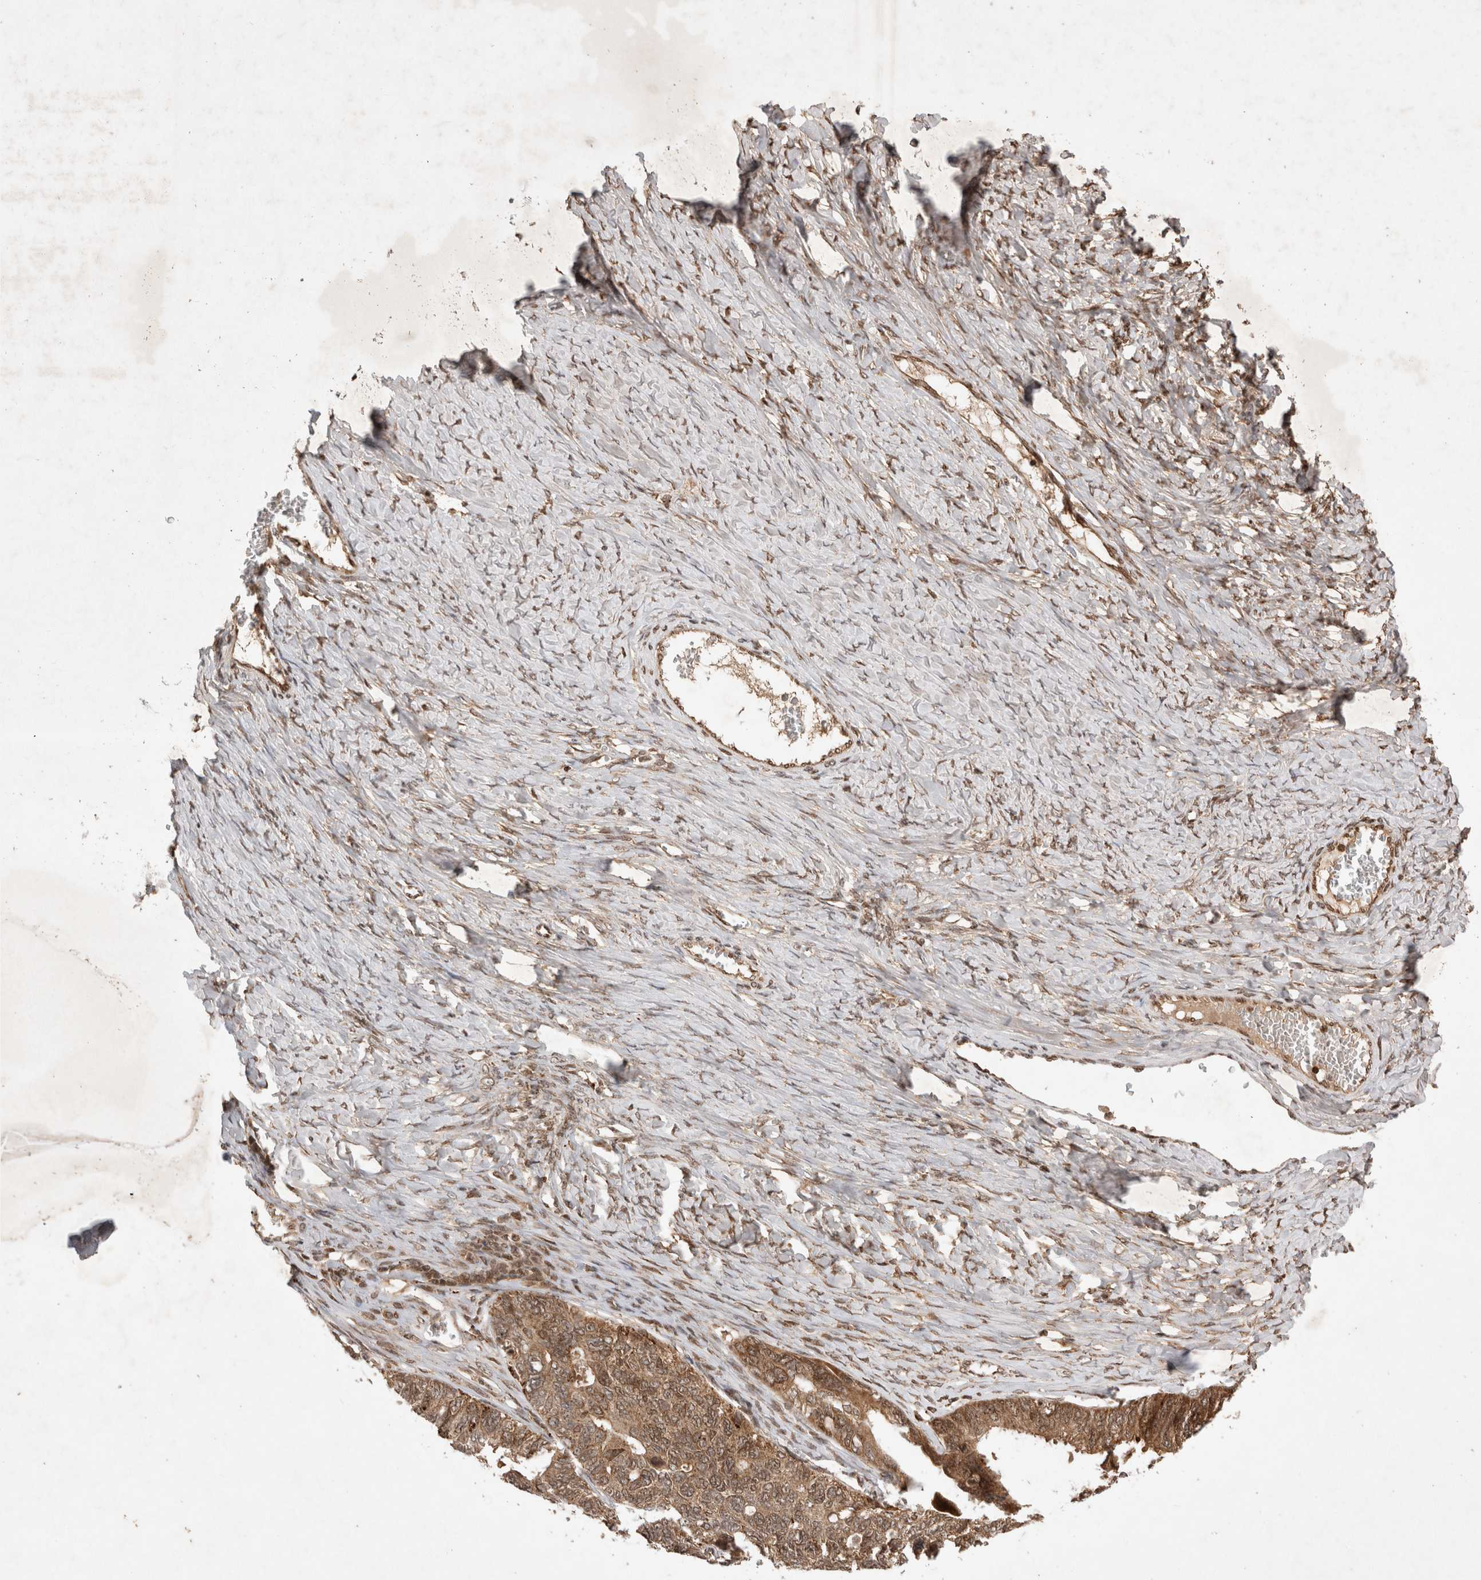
{"staining": {"intensity": "moderate", "quantity": ">75%", "location": "cytoplasmic/membranous"}, "tissue": "ovarian cancer", "cell_type": "Tumor cells", "image_type": "cancer", "snomed": [{"axis": "morphology", "description": "Cystadenocarcinoma, serous, NOS"}, {"axis": "topography", "description": "Ovary"}], "caption": "Immunohistochemical staining of ovarian cancer (serous cystadenocarcinoma) shows medium levels of moderate cytoplasmic/membranous staining in approximately >75% of tumor cells.", "gene": "FAM221A", "patient": {"sex": "female", "age": 79}}